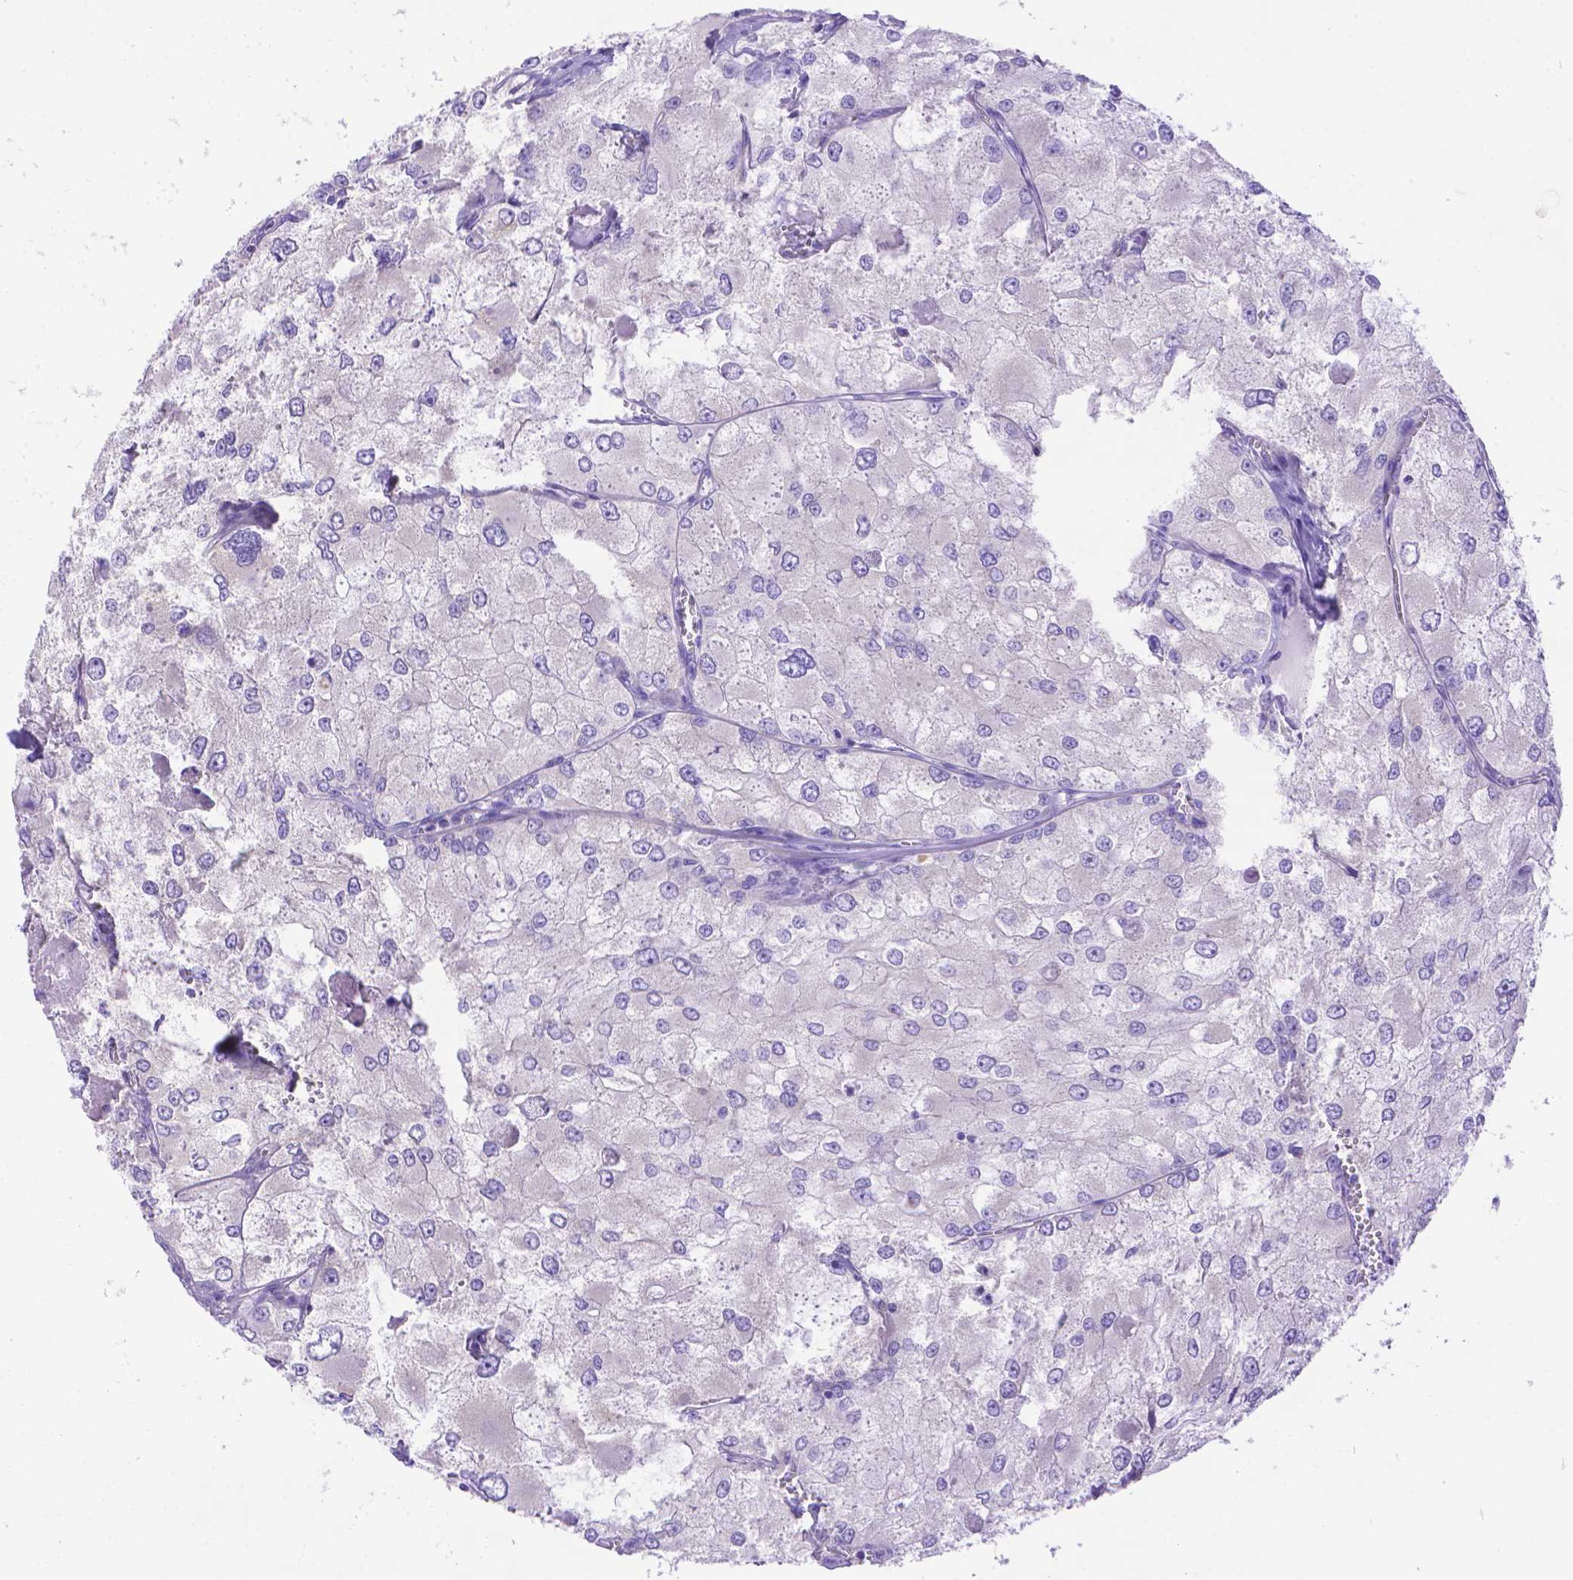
{"staining": {"intensity": "negative", "quantity": "none", "location": "none"}, "tissue": "renal cancer", "cell_type": "Tumor cells", "image_type": "cancer", "snomed": [{"axis": "morphology", "description": "Adenocarcinoma, NOS"}, {"axis": "topography", "description": "Kidney"}], "caption": "Renal cancer (adenocarcinoma) was stained to show a protein in brown. There is no significant staining in tumor cells. Nuclei are stained in blue.", "gene": "DHRS2", "patient": {"sex": "female", "age": 70}}